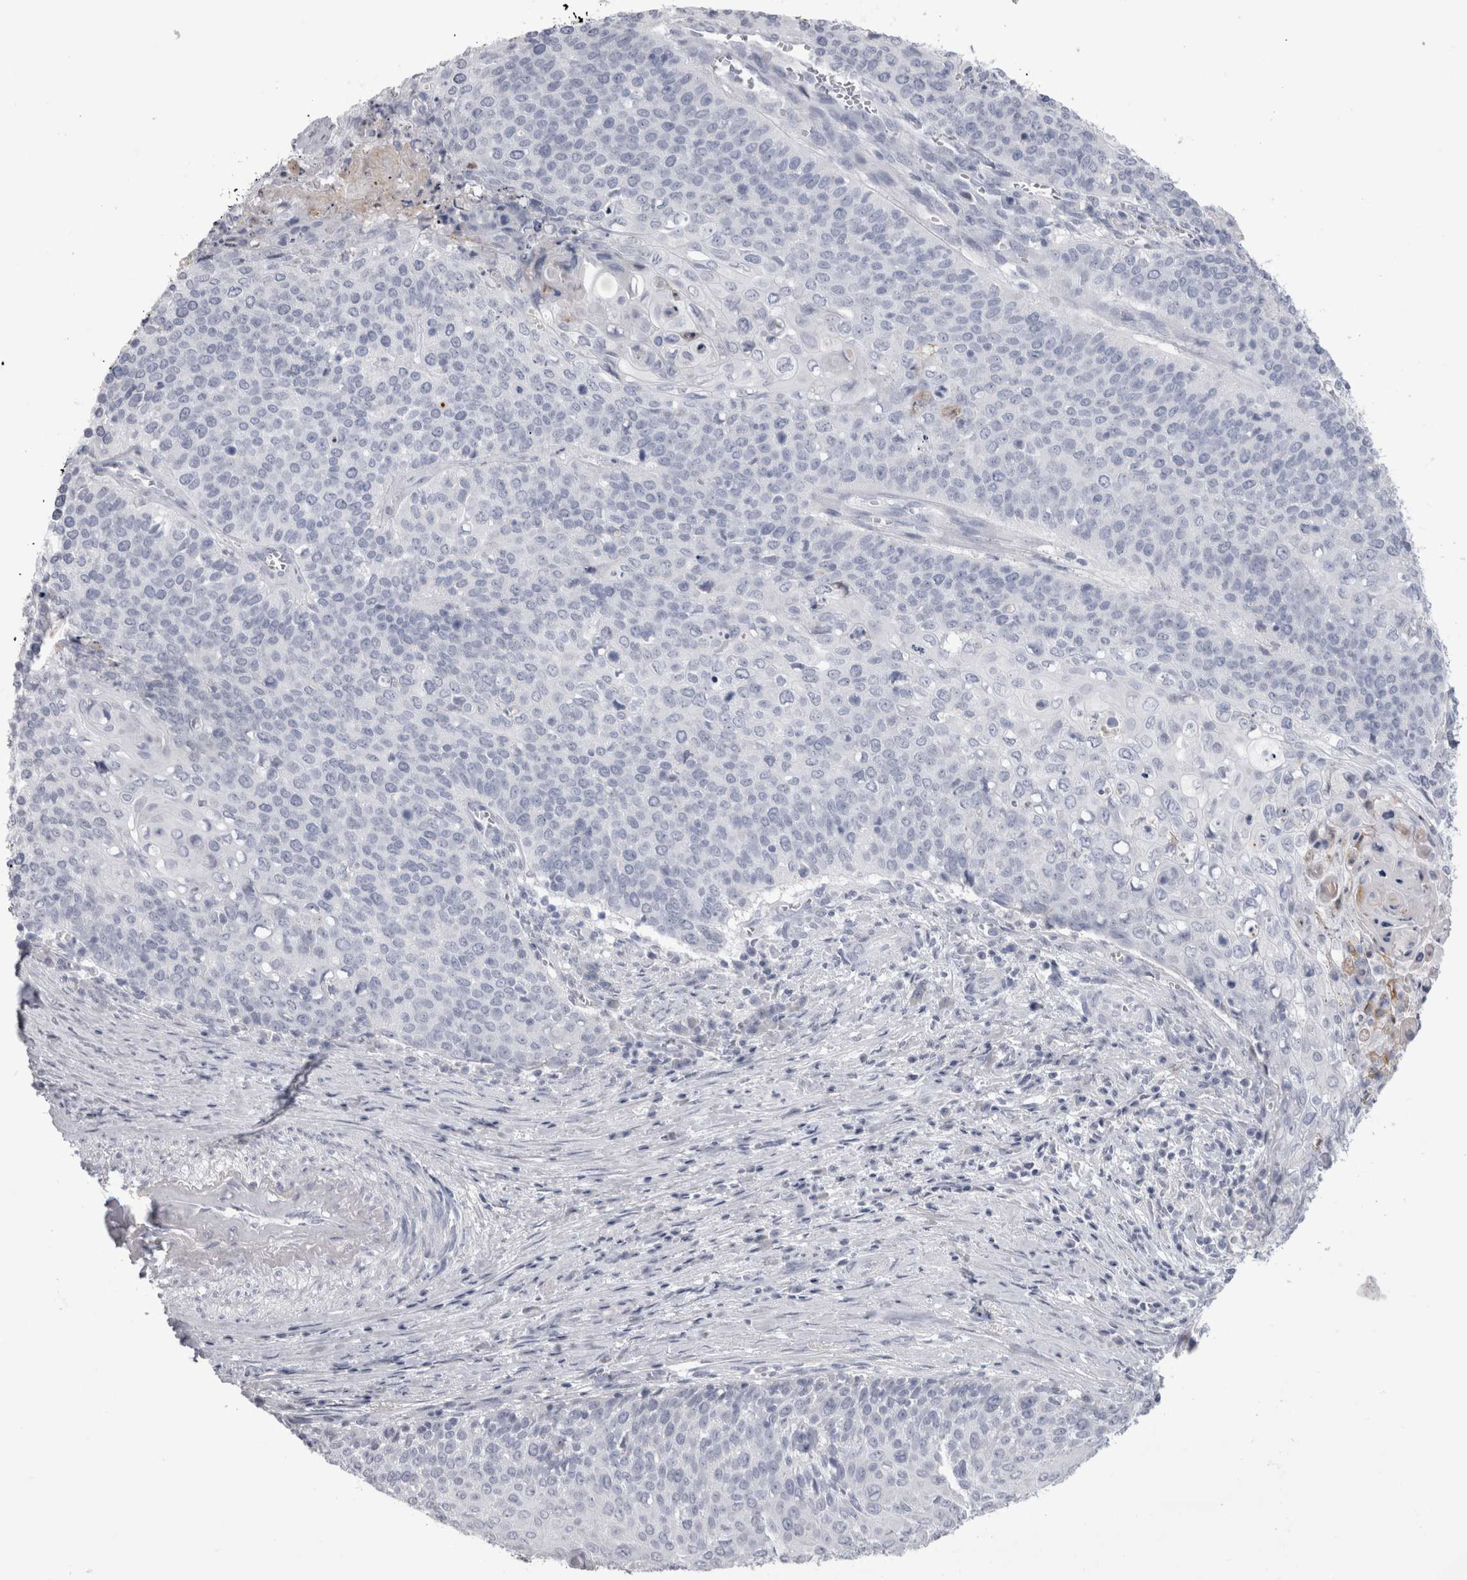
{"staining": {"intensity": "negative", "quantity": "none", "location": "none"}, "tissue": "cervical cancer", "cell_type": "Tumor cells", "image_type": "cancer", "snomed": [{"axis": "morphology", "description": "Squamous cell carcinoma, NOS"}, {"axis": "topography", "description": "Cervix"}], "caption": "The image demonstrates no significant positivity in tumor cells of cervical squamous cell carcinoma. (DAB immunohistochemistry (IHC) visualized using brightfield microscopy, high magnification).", "gene": "ADAM2", "patient": {"sex": "female", "age": 39}}